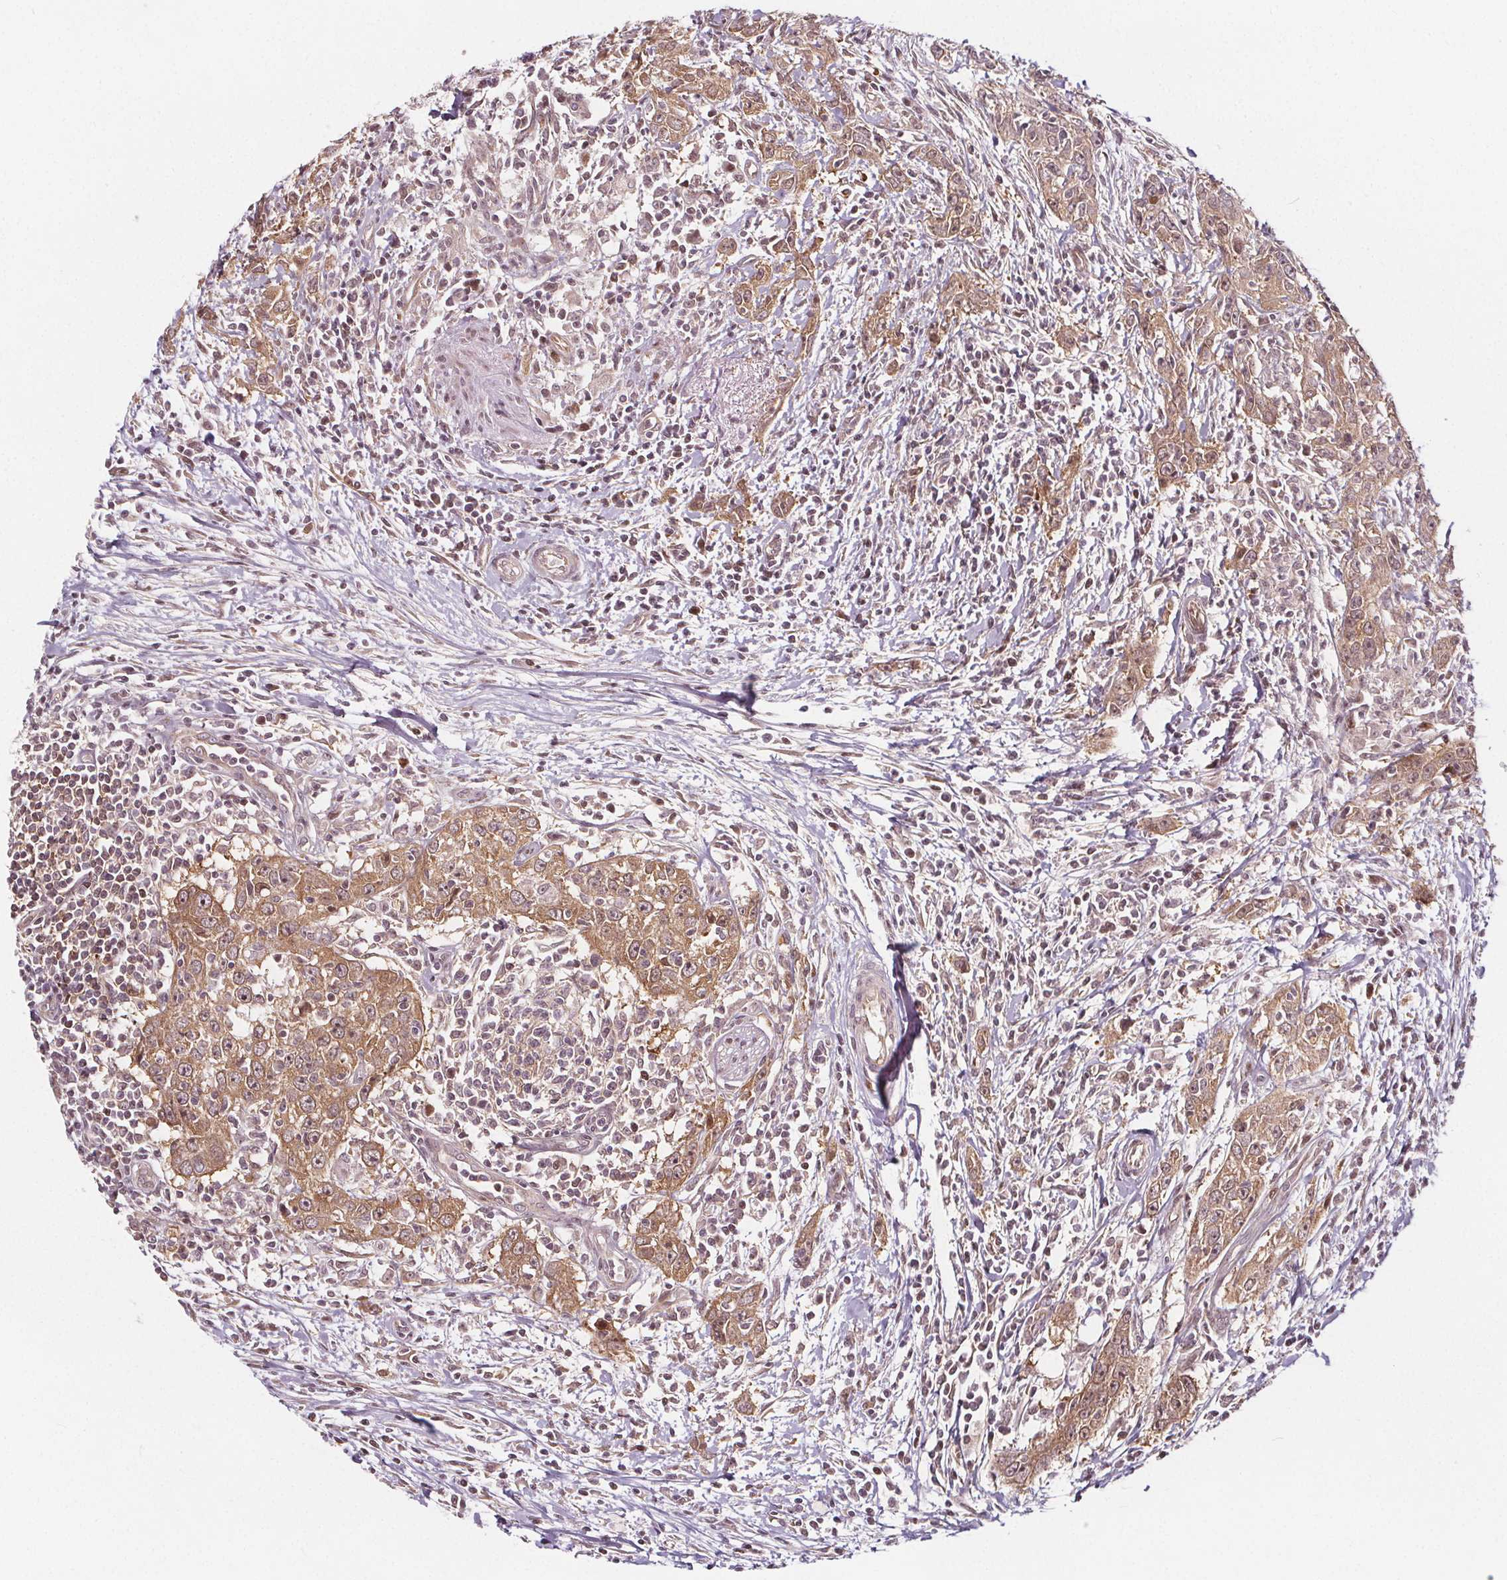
{"staining": {"intensity": "moderate", "quantity": ">75%", "location": "cytoplasmic/membranous"}, "tissue": "urothelial cancer", "cell_type": "Tumor cells", "image_type": "cancer", "snomed": [{"axis": "morphology", "description": "Urothelial carcinoma, High grade"}, {"axis": "topography", "description": "Urinary bladder"}], "caption": "This is an image of immunohistochemistry staining of urothelial carcinoma (high-grade), which shows moderate expression in the cytoplasmic/membranous of tumor cells.", "gene": "AKT1S1", "patient": {"sex": "male", "age": 83}}